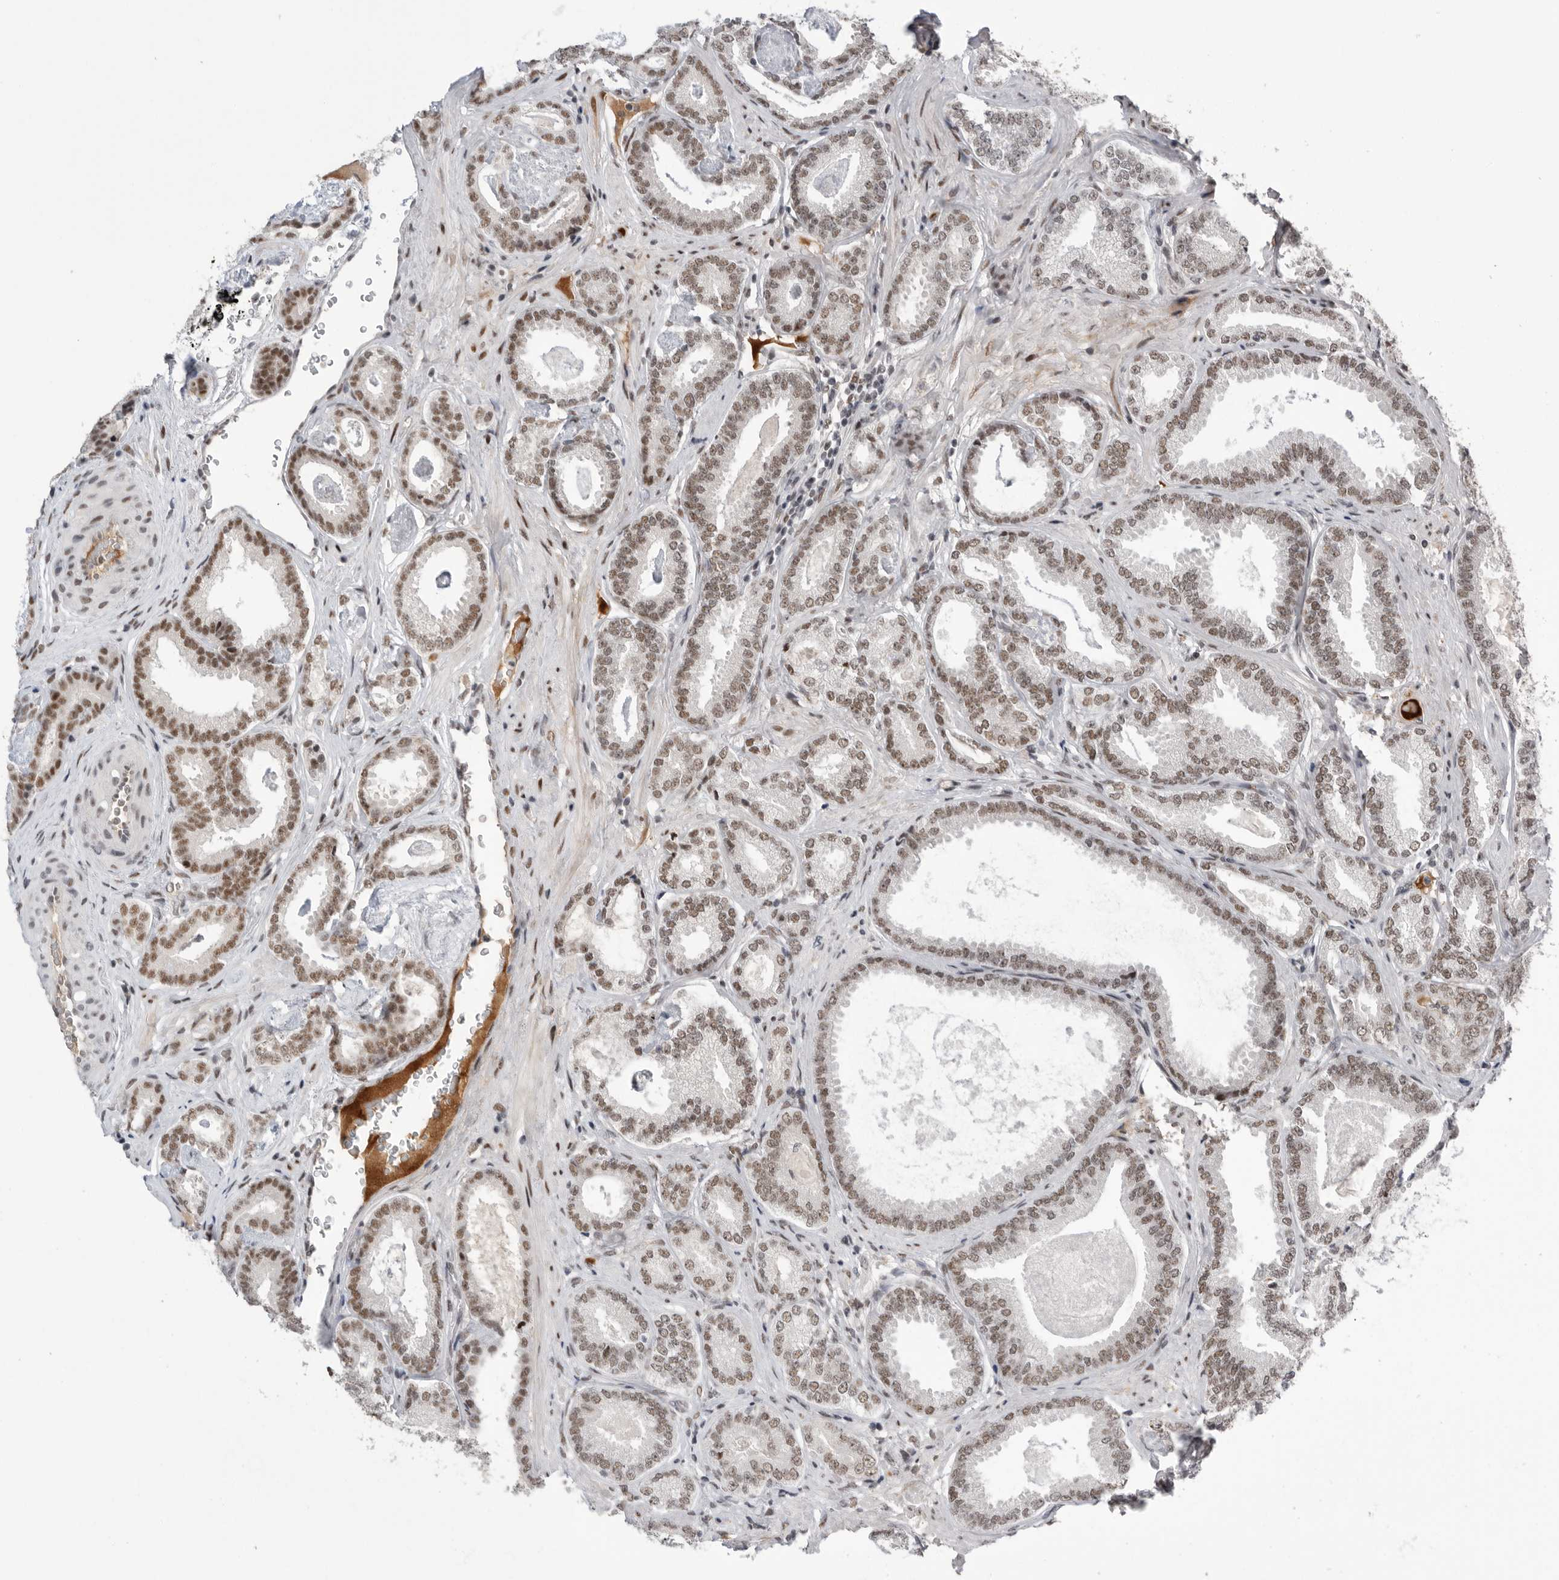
{"staining": {"intensity": "moderate", "quantity": ">75%", "location": "nuclear"}, "tissue": "prostate cancer", "cell_type": "Tumor cells", "image_type": "cancer", "snomed": [{"axis": "morphology", "description": "Adenocarcinoma, Low grade"}, {"axis": "topography", "description": "Prostate"}], "caption": "This histopathology image demonstrates prostate cancer stained with immunohistochemistry (IHC) to label a protein in brown. The nuclear of tumor cells show moderate positivity for the protein. Nuclei are counter-stained blue.", "gene": "POU5F1", "patient": {"sex": "male", "age": 71}}